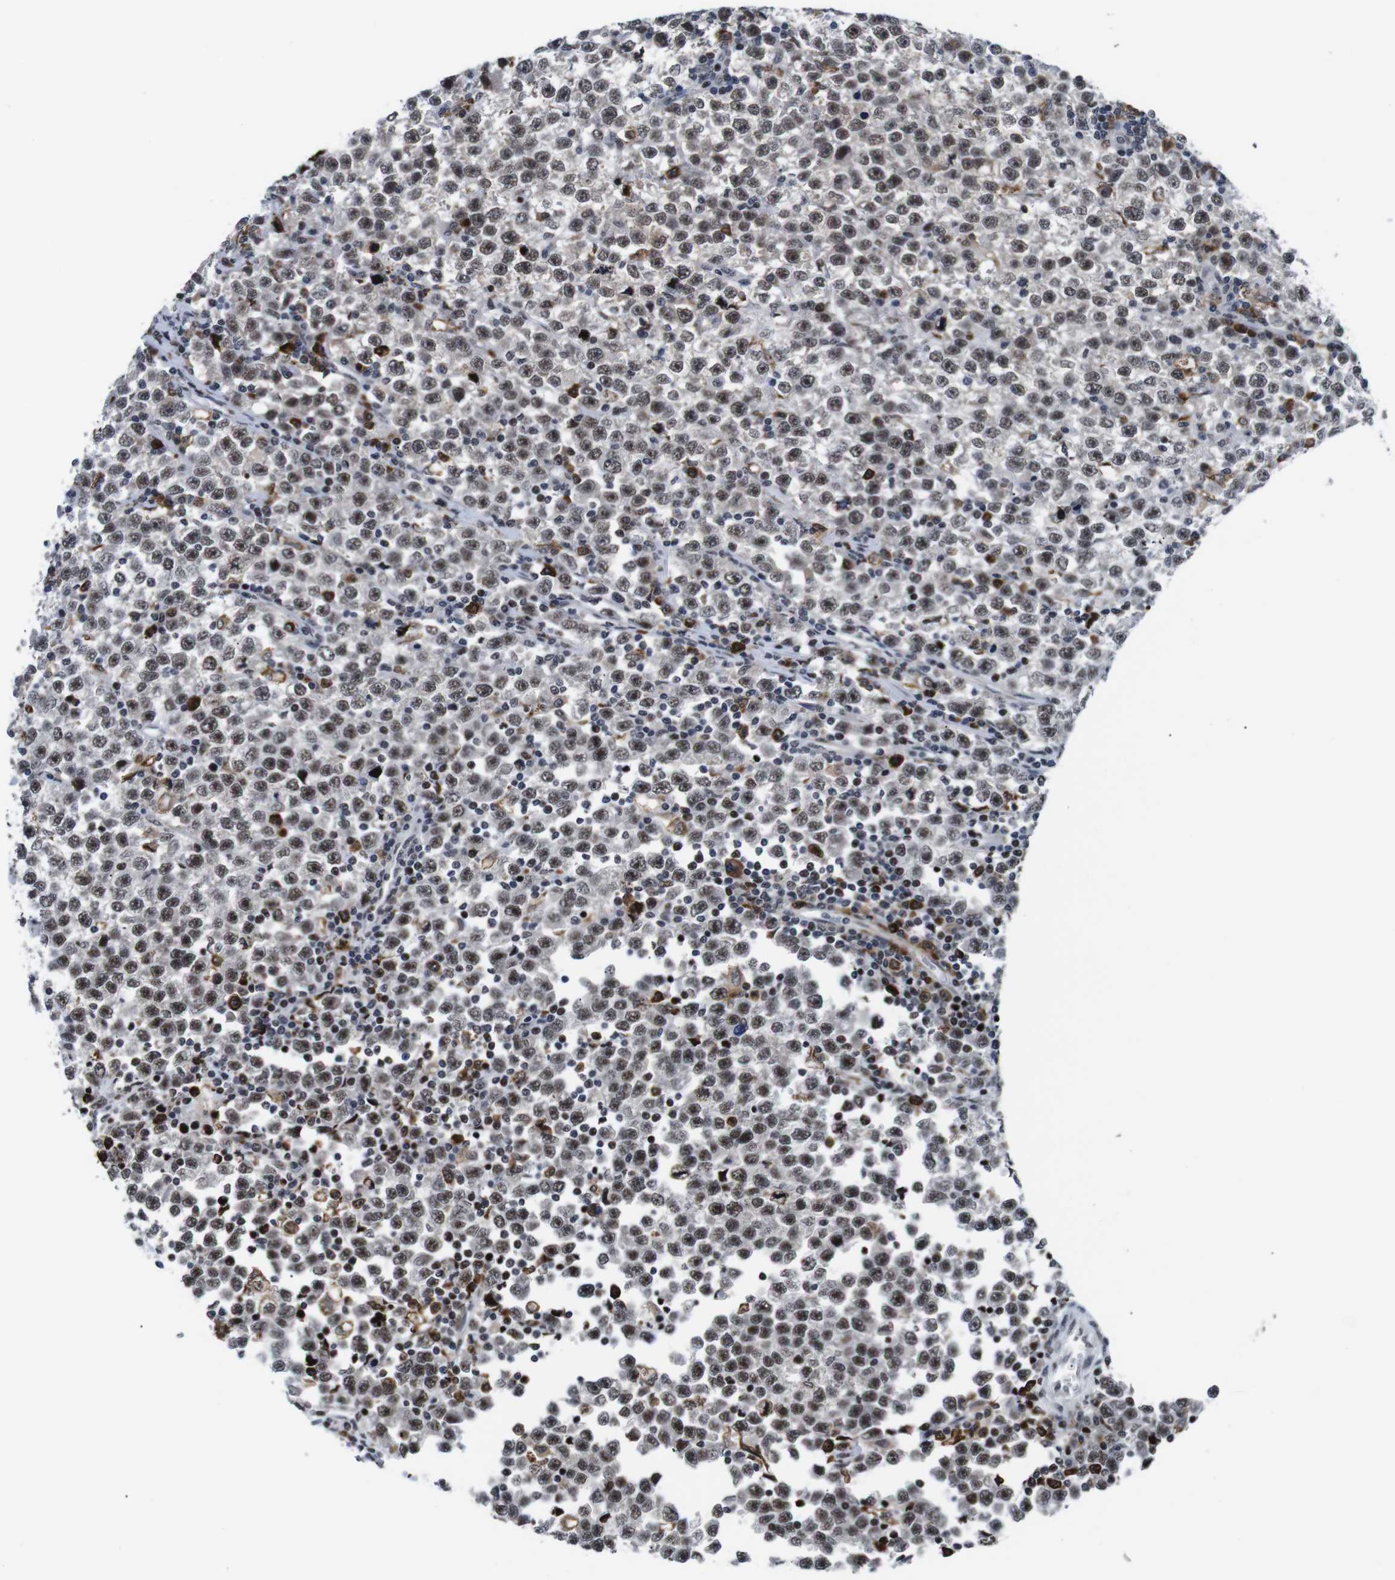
{"staining": {"intensity": "weak", "quantity": ">75%", "location": "nuclear"}, "tissue": "testis cancer", "cell_type": "Tumor cells", "image_type": "cancer", "snomed": [{"axis": "morphology", "description": "Seminoma, NOS"}, {"axis": "topography", "description": "Testis"}], "caption": "DAB immunohistochemical staining of human testis cancer displays weak nuclear protein expression in approximately >75% of tumor cells.", "gene": "EIF4G1", "patient": {"sex": "male", "age": 43}}